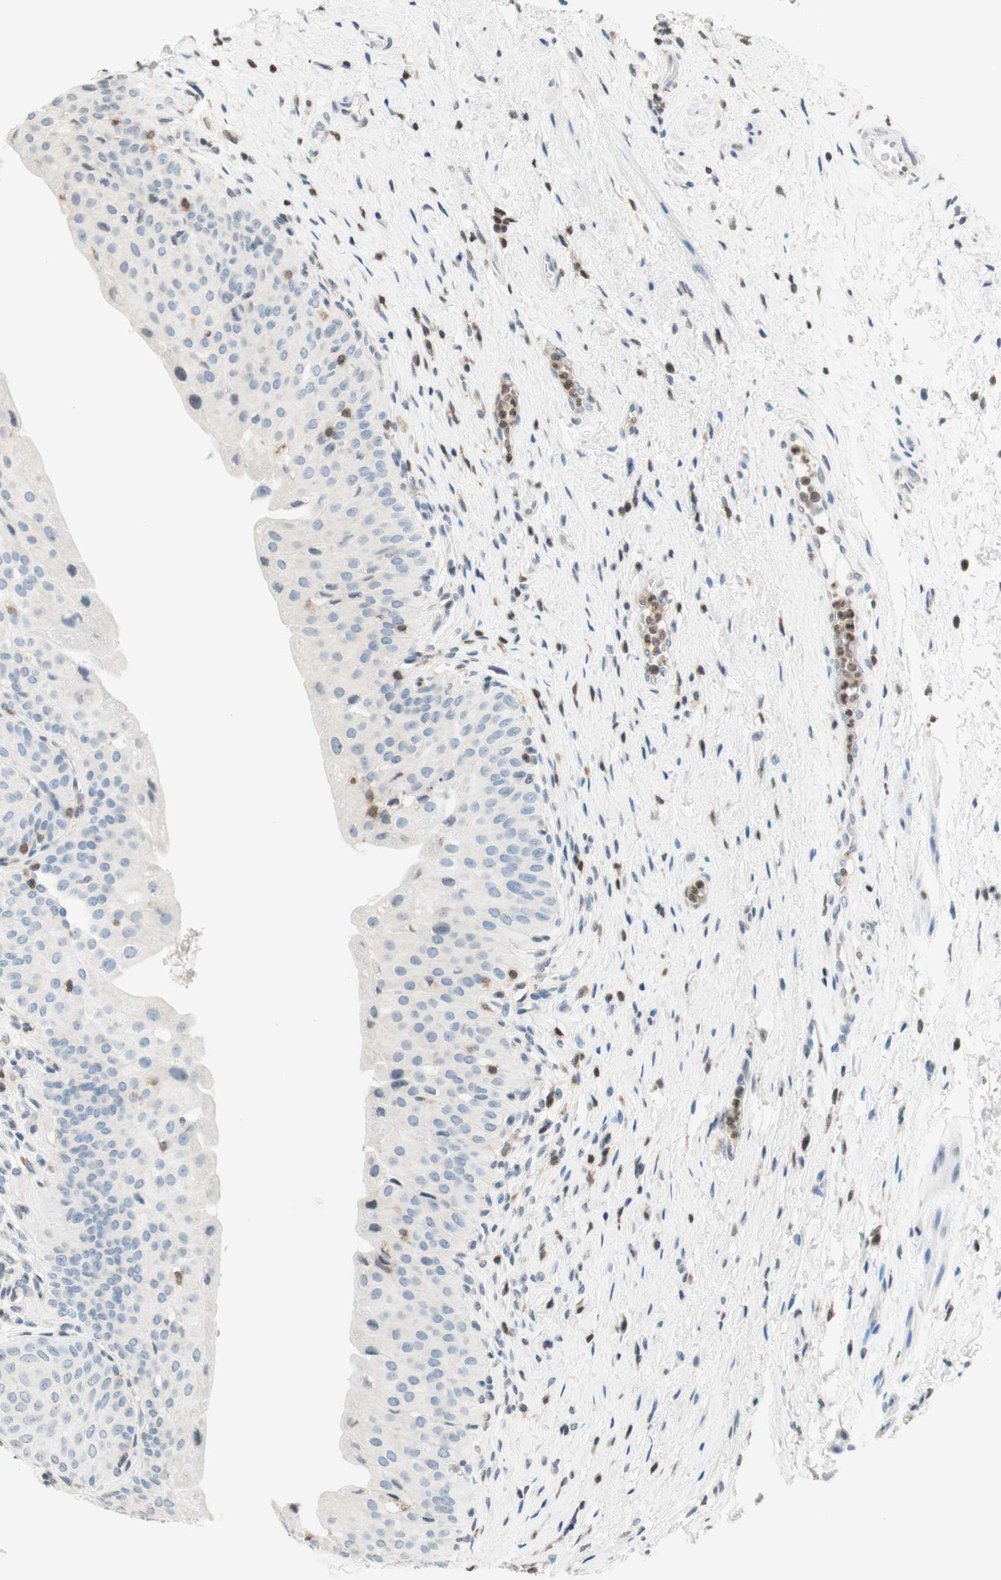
{"staining": {"intensity": "weak", "quantity": "<25%", "location": "cytoplasmic/membranous"}, "tissue": "urinary bladder", "cell_type": "Urothelial cells", "image_type": "normal", "snomed": [{"axis": "morphology", "description": "Normal tissue, NOS"}, {"axis": "morphology", "description": "Urothelial carcinoma, High grade"}, {"axis": "topography", "description": "Urinary bladder"}], "caption": "Urothelial cells show no significant staining in normal urinary bladder. The staining is performed using DAB (3,3'-diaminobenzidine) brown chromogen with nuclei counter-stained in using hematoxylin.", "gene": "WIPF1", "patient": {"sex": "male", "age": 46}}